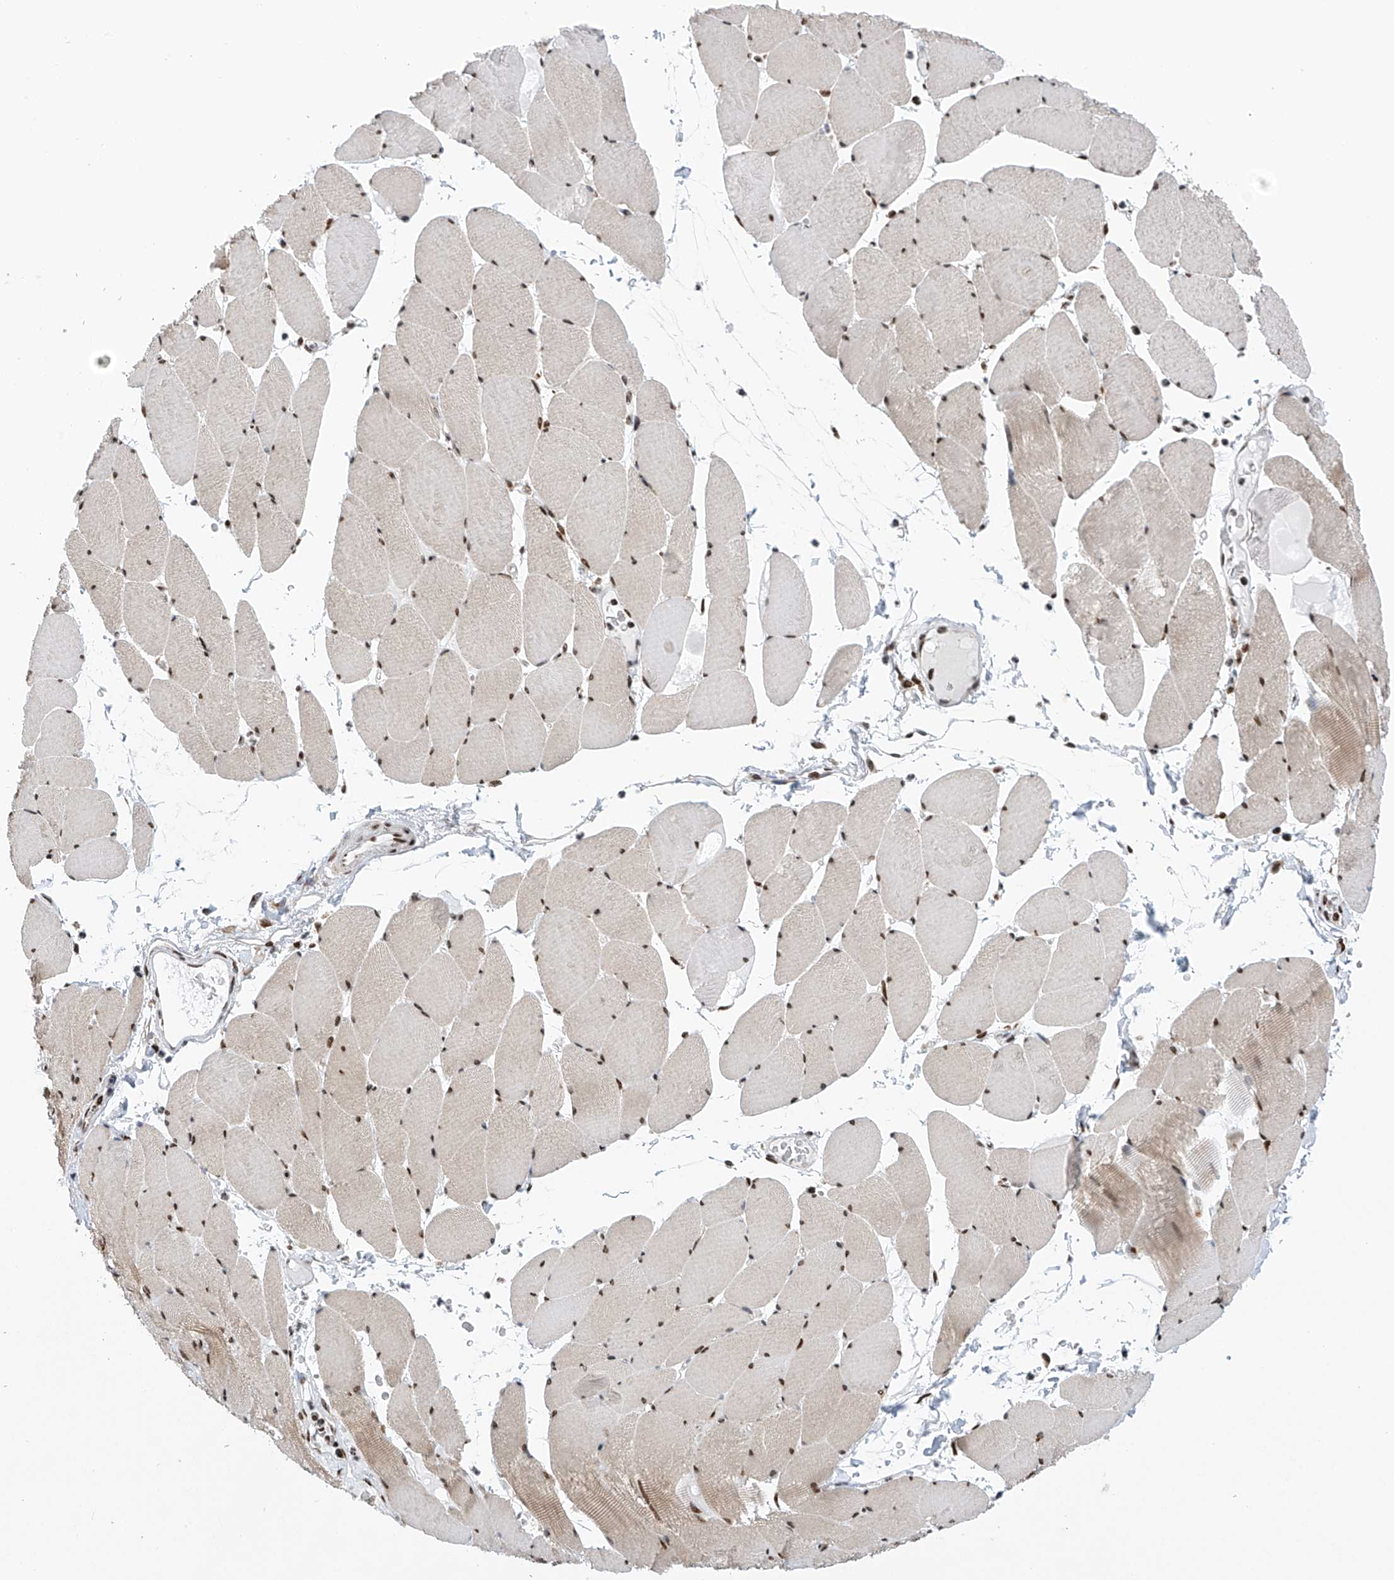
{"staining": {"intensity": "moderate", "quantity": "25%-75%", "location": "cytoplasmic/membranous,nuclear"}, "tissue": "skeletal muscle", "cell_type": "Myocytes", "image_type": "normal", "snomed": [{"axis": "morphology", "description": "Normal tissue, NOS"}, {"axis": "topography", "description": "Skeletal muscle"}, {"axis": "topography", "description": "Head-Neck"}], "caption": "About 25%-75% of myocytes in benign human skeletal muscle reveal moderate cytoplasmic/membranous,nuclear protein expression as visualized by brown immunohistochemical staining.", "gene": "APLF", "patient": {"sex": "male", "age": 66}}